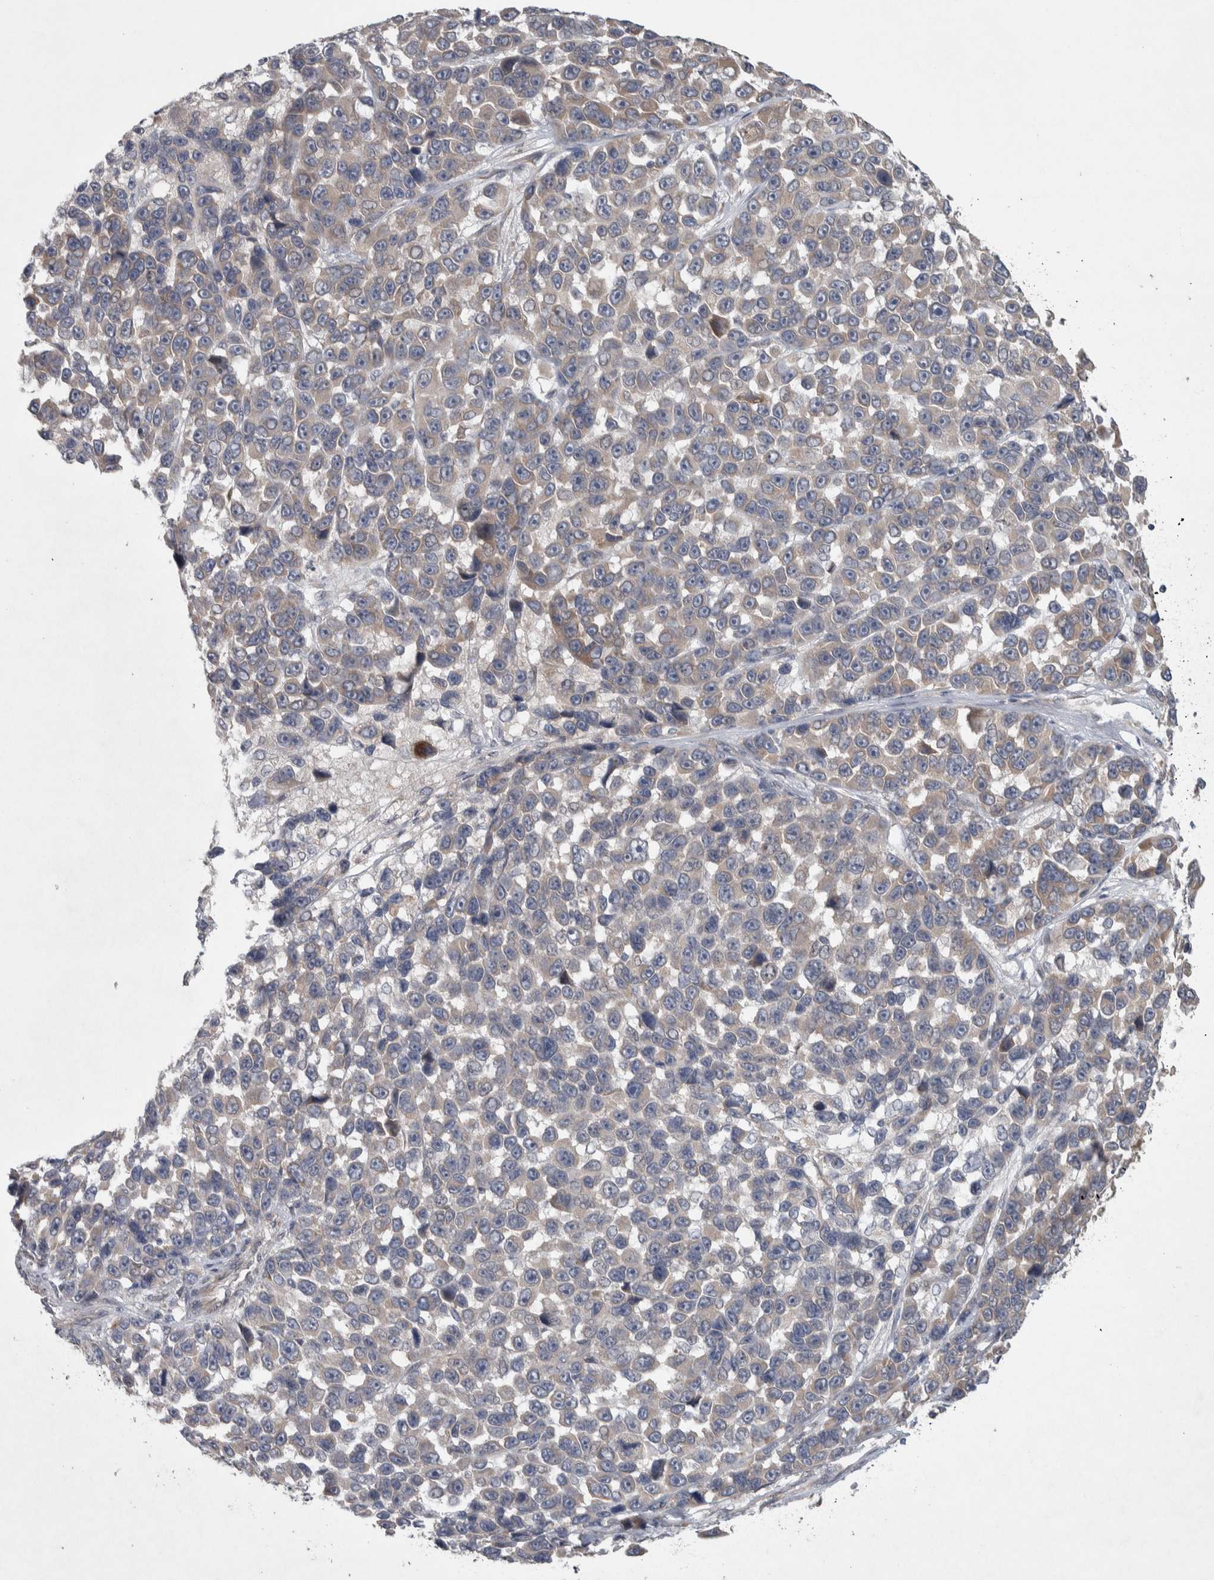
{"staining": {"intensity": "weak", "quantity": "<25%", "location": "cytoplasmic/membranous"}, "tissue": "melanoma", "cell_type": "Tumor cells", "image_type": "cancer", "snomed": [{"axis": "morphology", "description": "Malignant melanoma, NOS"}, {"axis": "topography", "description": "Skin"}], "caption": "Malignant melanoma was stained to show a protein in brown. There is no significant positivity in tumor cells. The staining was performed using DAB (3,3'-diaminobenzidine) to visualize the protein expression in brown, while the nuclei were stained in blue with hematoxylin (Magnification: 20x).", "gene": "SRP68", "patient": {"sex": "male", "age": 53}}